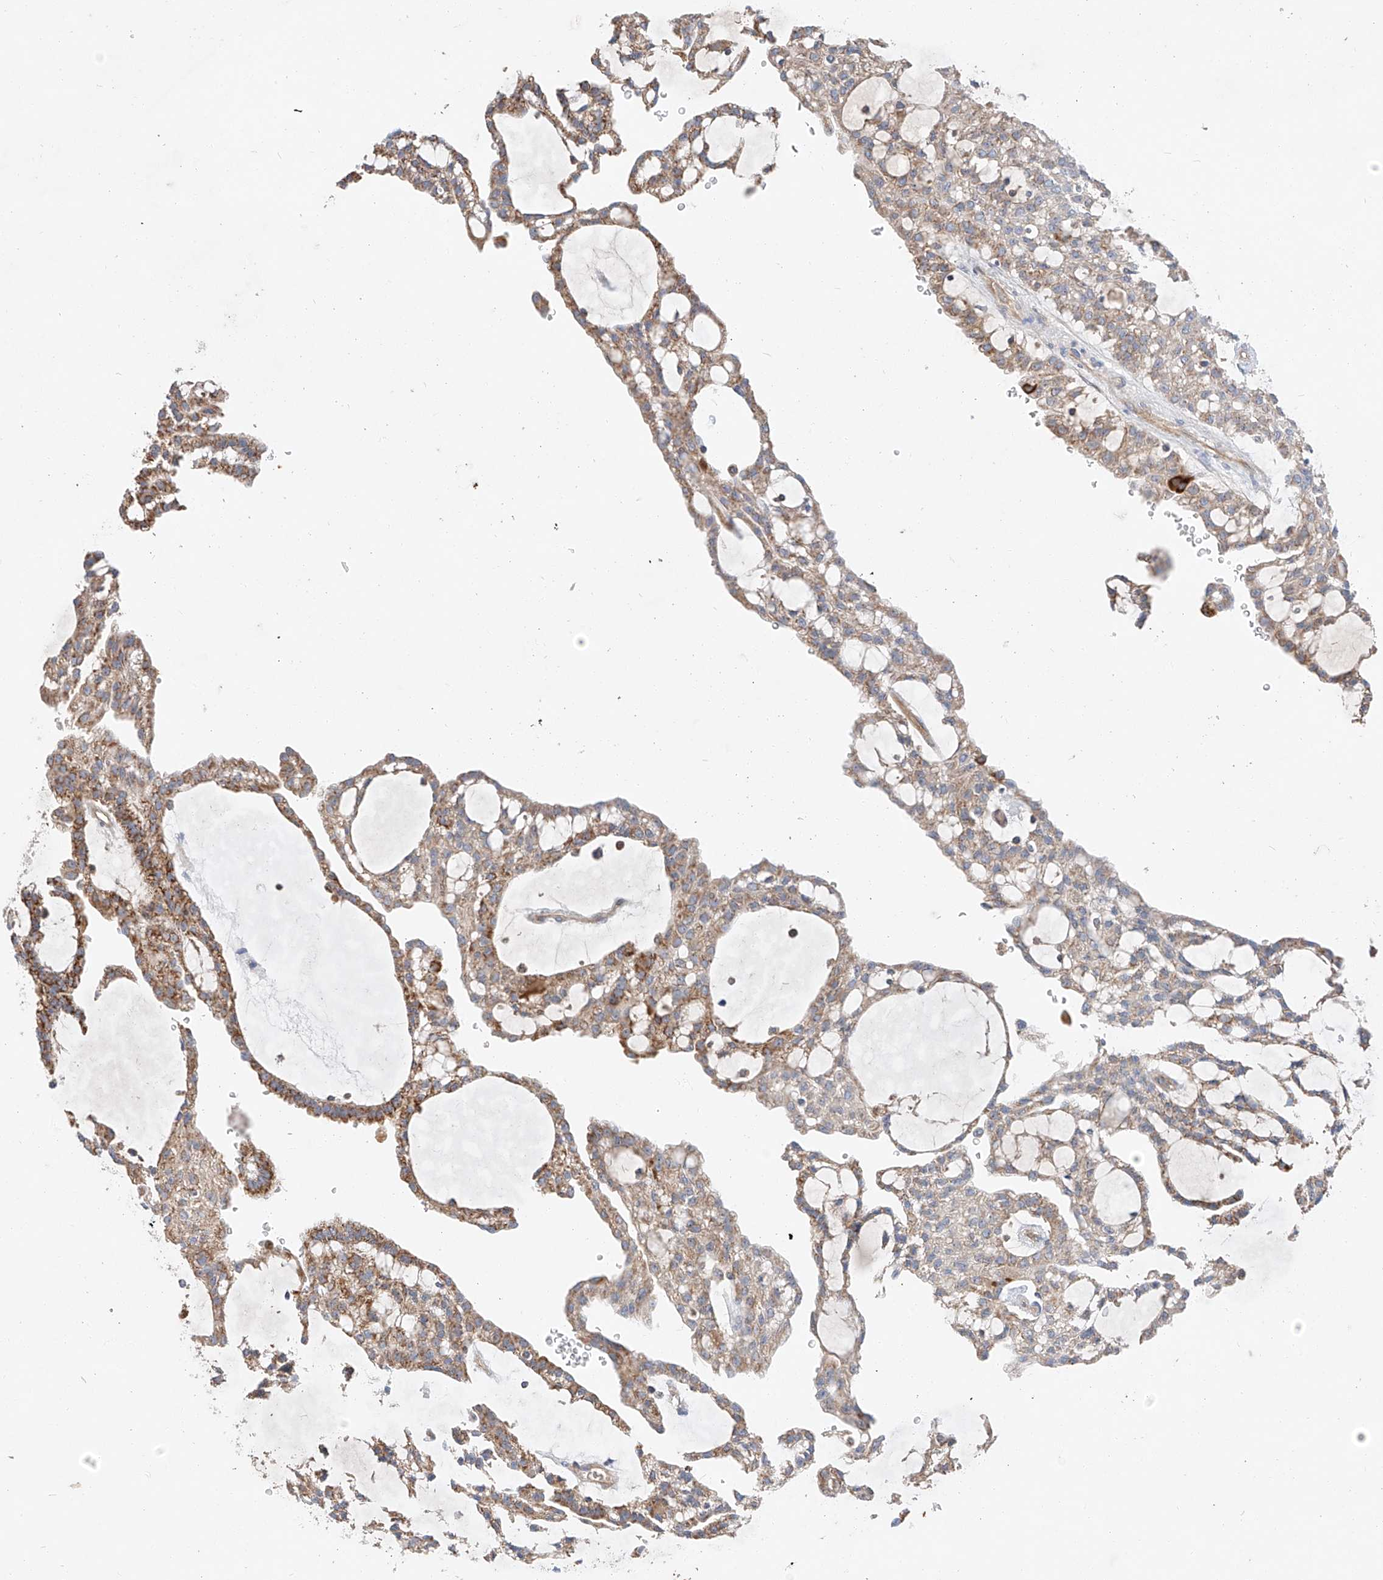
{"staining": {"intensity": "moderate", "quantity": "<25%", "location": "cytoplasmic/membranous"}, "tissue": "renal cancer", "cell_type": "Tumor cells", "image_type": "cancer", "snomed": [{"axis": "morphology", "description": "Adenocarcinoma, NOS"}, {"axis": "topography", "description": "Kidney"}], "caption": "Adenocarcinoma (renal) stained for a protein displays moderate cytoplasmic/membranous positivity in tumor cells.", "gene": "RUSC1", "patient": {"sex": "male", "age": 63}}